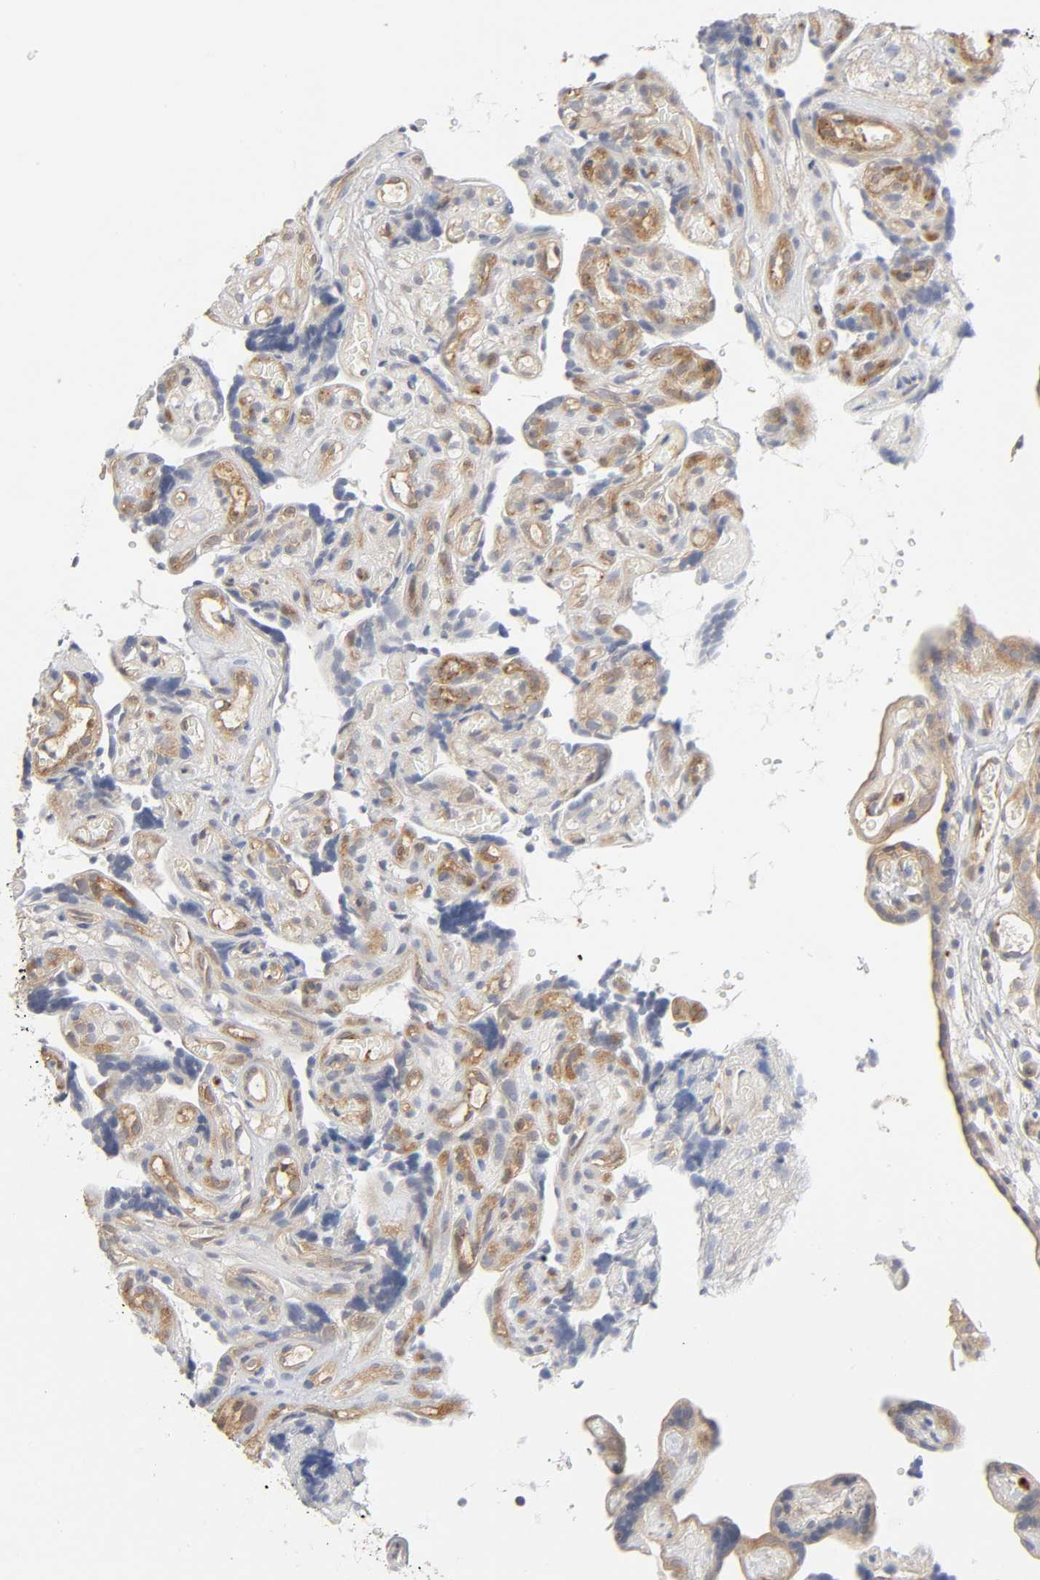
{"staining": {"intensity": "moderate", "quantity": ">75%", "location": "cytoplasmic/membranous"}, "tissue": "placenta", "cell_type": "Decidual cells", "image_type": "normal", "snomed": [{"axis": "morphology", "description": "Normal tissue, NOS"}, {"axis": "topography", "description": "Placenta"}], "caption": "Immunohistochemical staining of normal placenta demonstrates medium levels of moderate cytoplasmic/membranous expression in about >75% of decidual cells.", "gene": "IQCJ", "patient": {"sex": "female", "age": 30}}